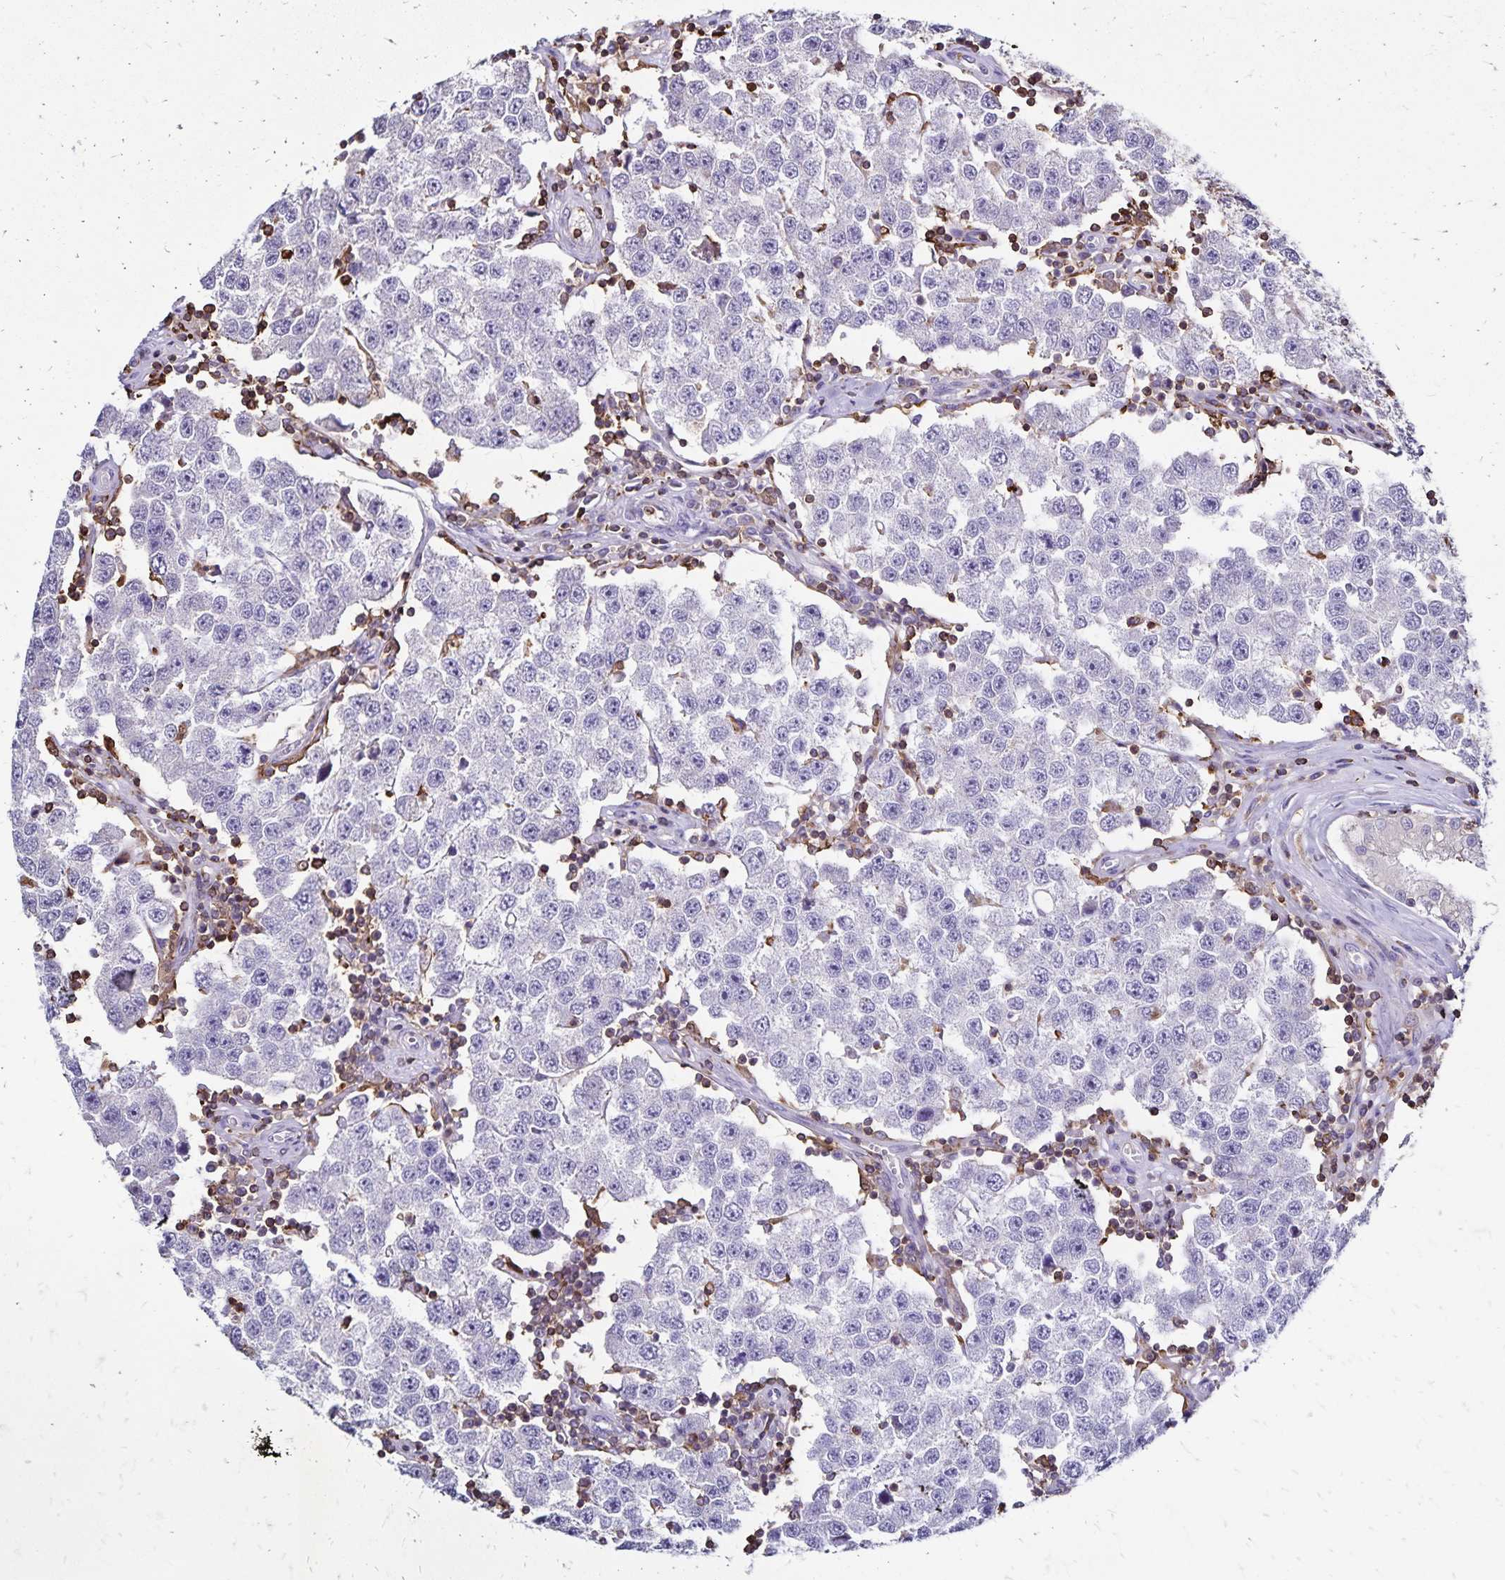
{"staining": {"intensity": "negative", "quantity": "none", "location": "none"}, "tissue": "testis cancer", "cell_type": "Tumor cells", "image_type": "cancer", "snomed": [{"axis": "morphology", "description": "Seminoma, NOS"}, {"axis": "topography", "description": "Testis"}], "caption": "Testis seminoma stained for a protein using immunohistochemistry reveals no positivity tumor cells.", "gene": "NAGPA", "patient": {"sex": "male", "age": 34}}